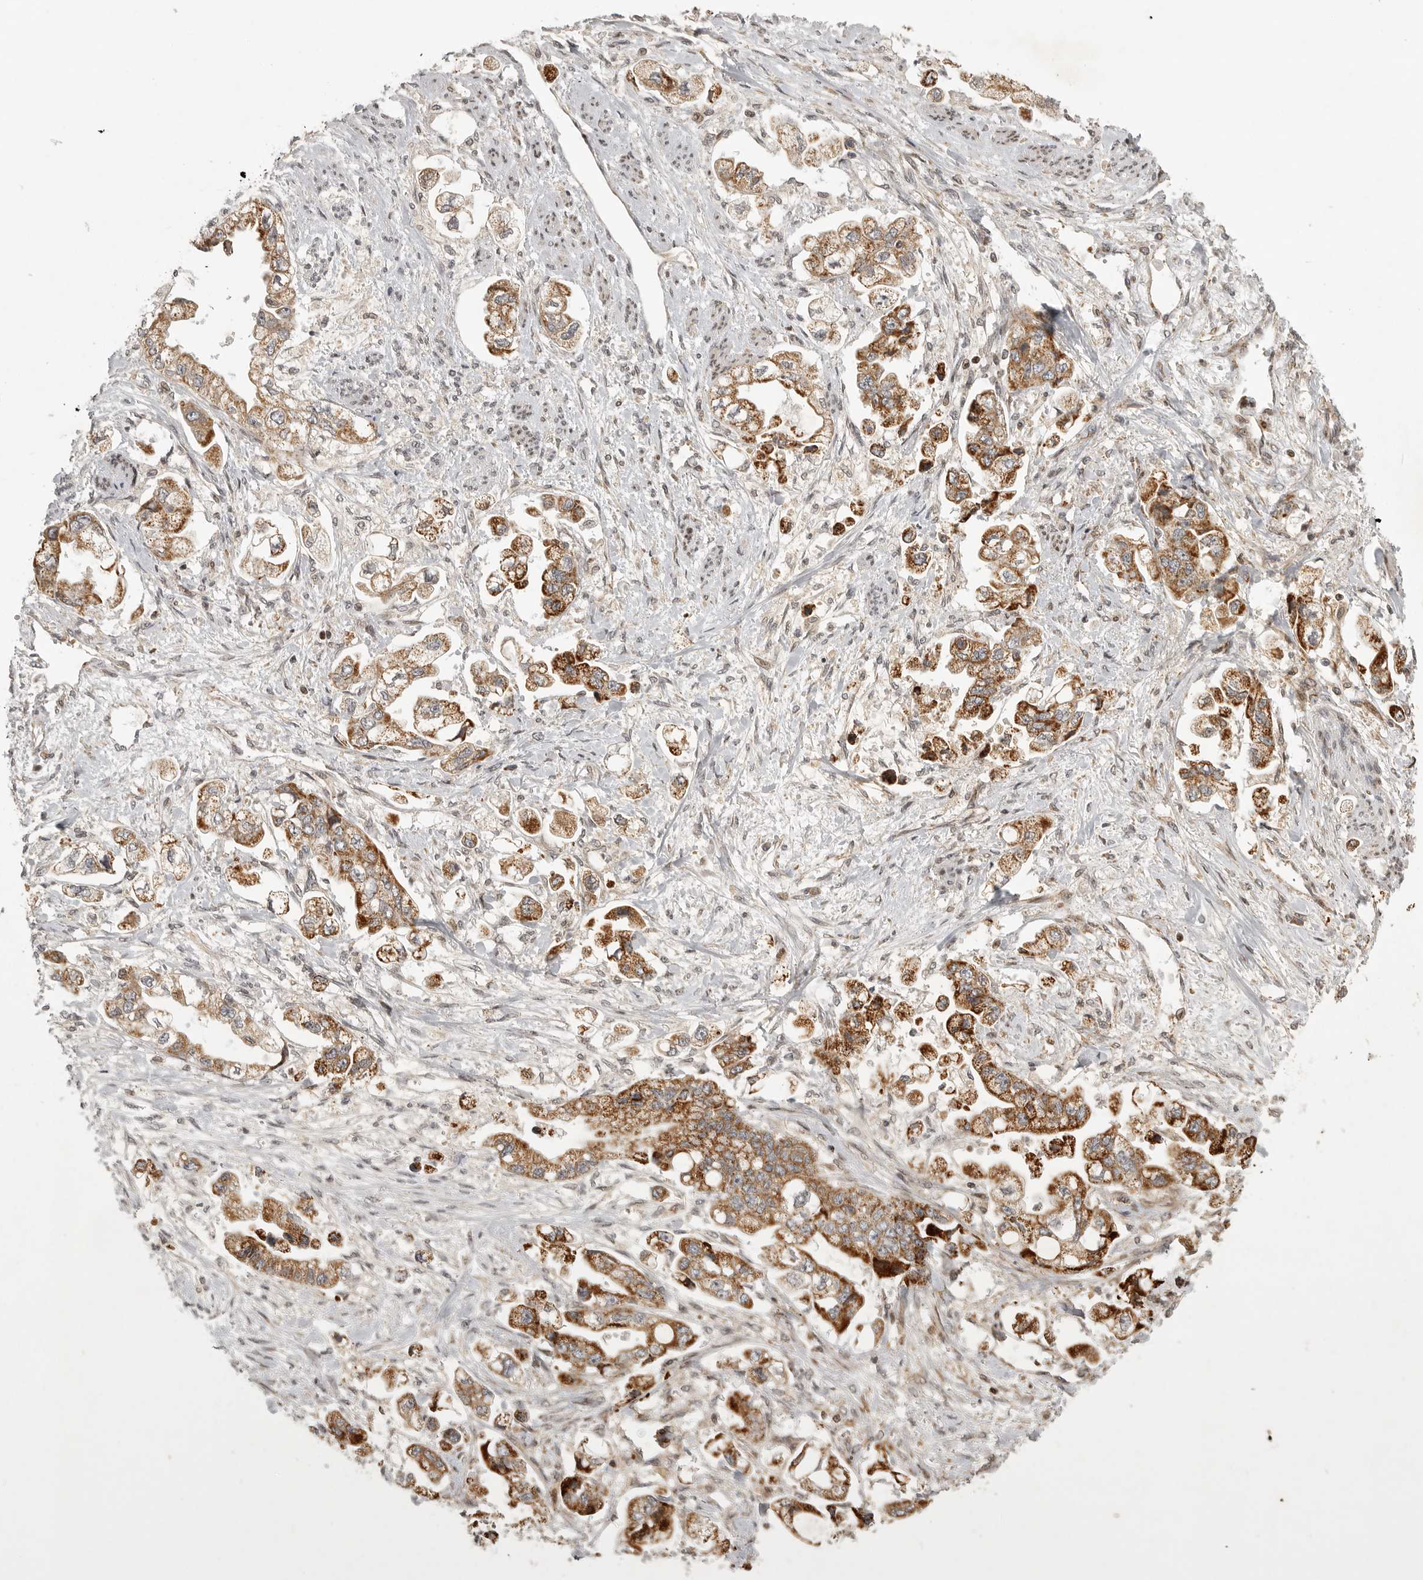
{"staining": {"intensity": "moderate", "quantity": ">75%", "location": "cytoplasmic/membranous"}, "tissue": "stomach cancer", "cell_type": "Tumor cells", "image_type": "cancer", "snomed": [{"axis": "morphology", "description": "Adenocarcinoma, NOS"}, {"axis": "topography", "description": "Stomach"}], "caption": "This photomicrograph demonstrates stomach cancer (adenocarcinoma) stained with immunohistochemistry (IHC) to label a protein in brown. The cytoplasmic/membranous of tumor cells show moderate positivity for the protein. Nuclei are counter-stained blue.", "gene": "NARS2", "patient": {"sex": "male", "age": 62}}